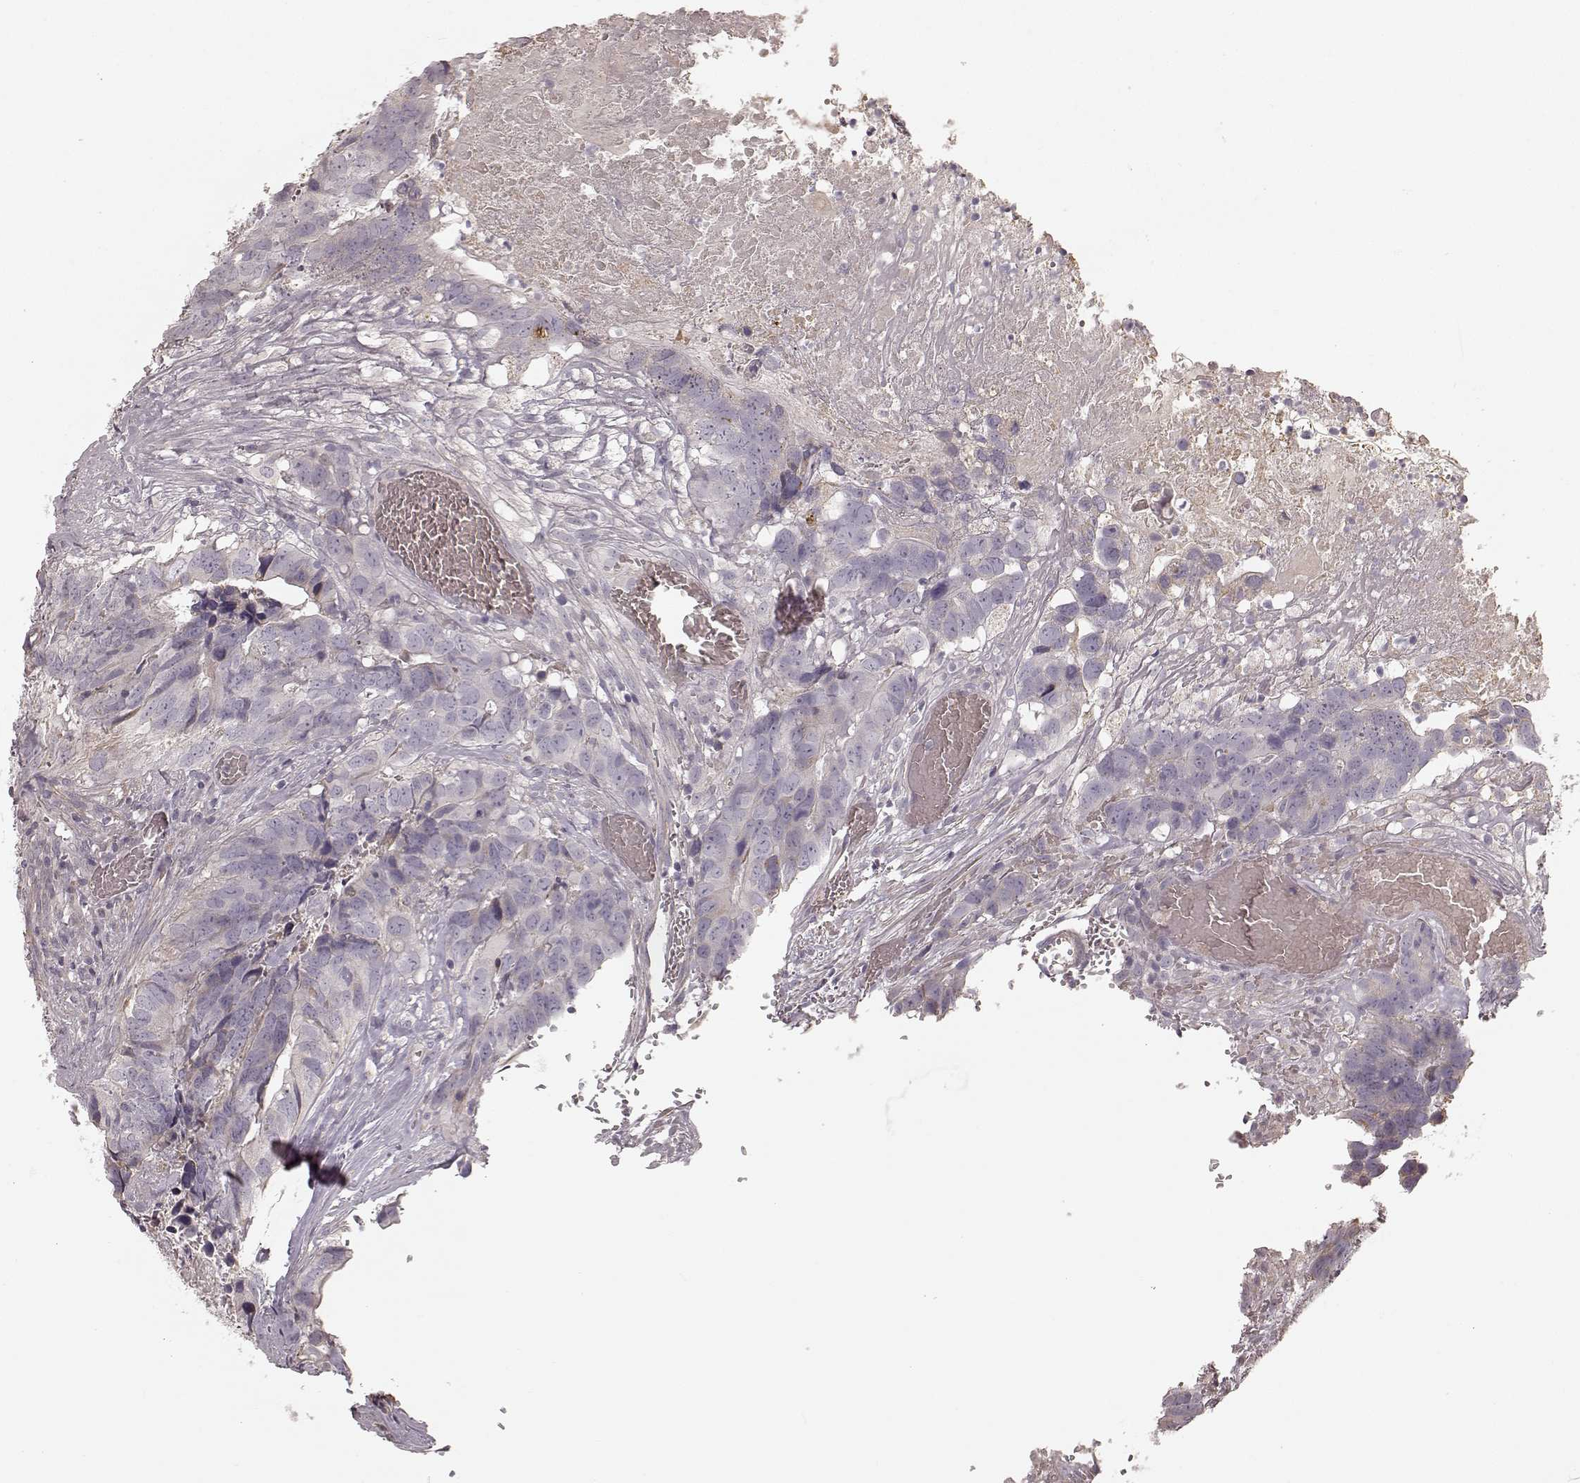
{"staining": {"intensity": "negative", "quantity": "none", "location": "none"}, "tissue": "colorectal cancer", "cell_type": "Tumor cells", "image_type": "cancer", "snomed": [{"axis": "morphology", "description": "Adenocarcinoma, NOS"}, {"axis": "topography", "description": "Colon"}], "caption": "Immunohistochemistry (IHC) image of colorectal cancer (adenocarcinoma) stained for a protein (brown), which demonstrates no staining in tumor cells.", "gene": "KCNJ9", "patient": {"sex": "female", "age": 82}}